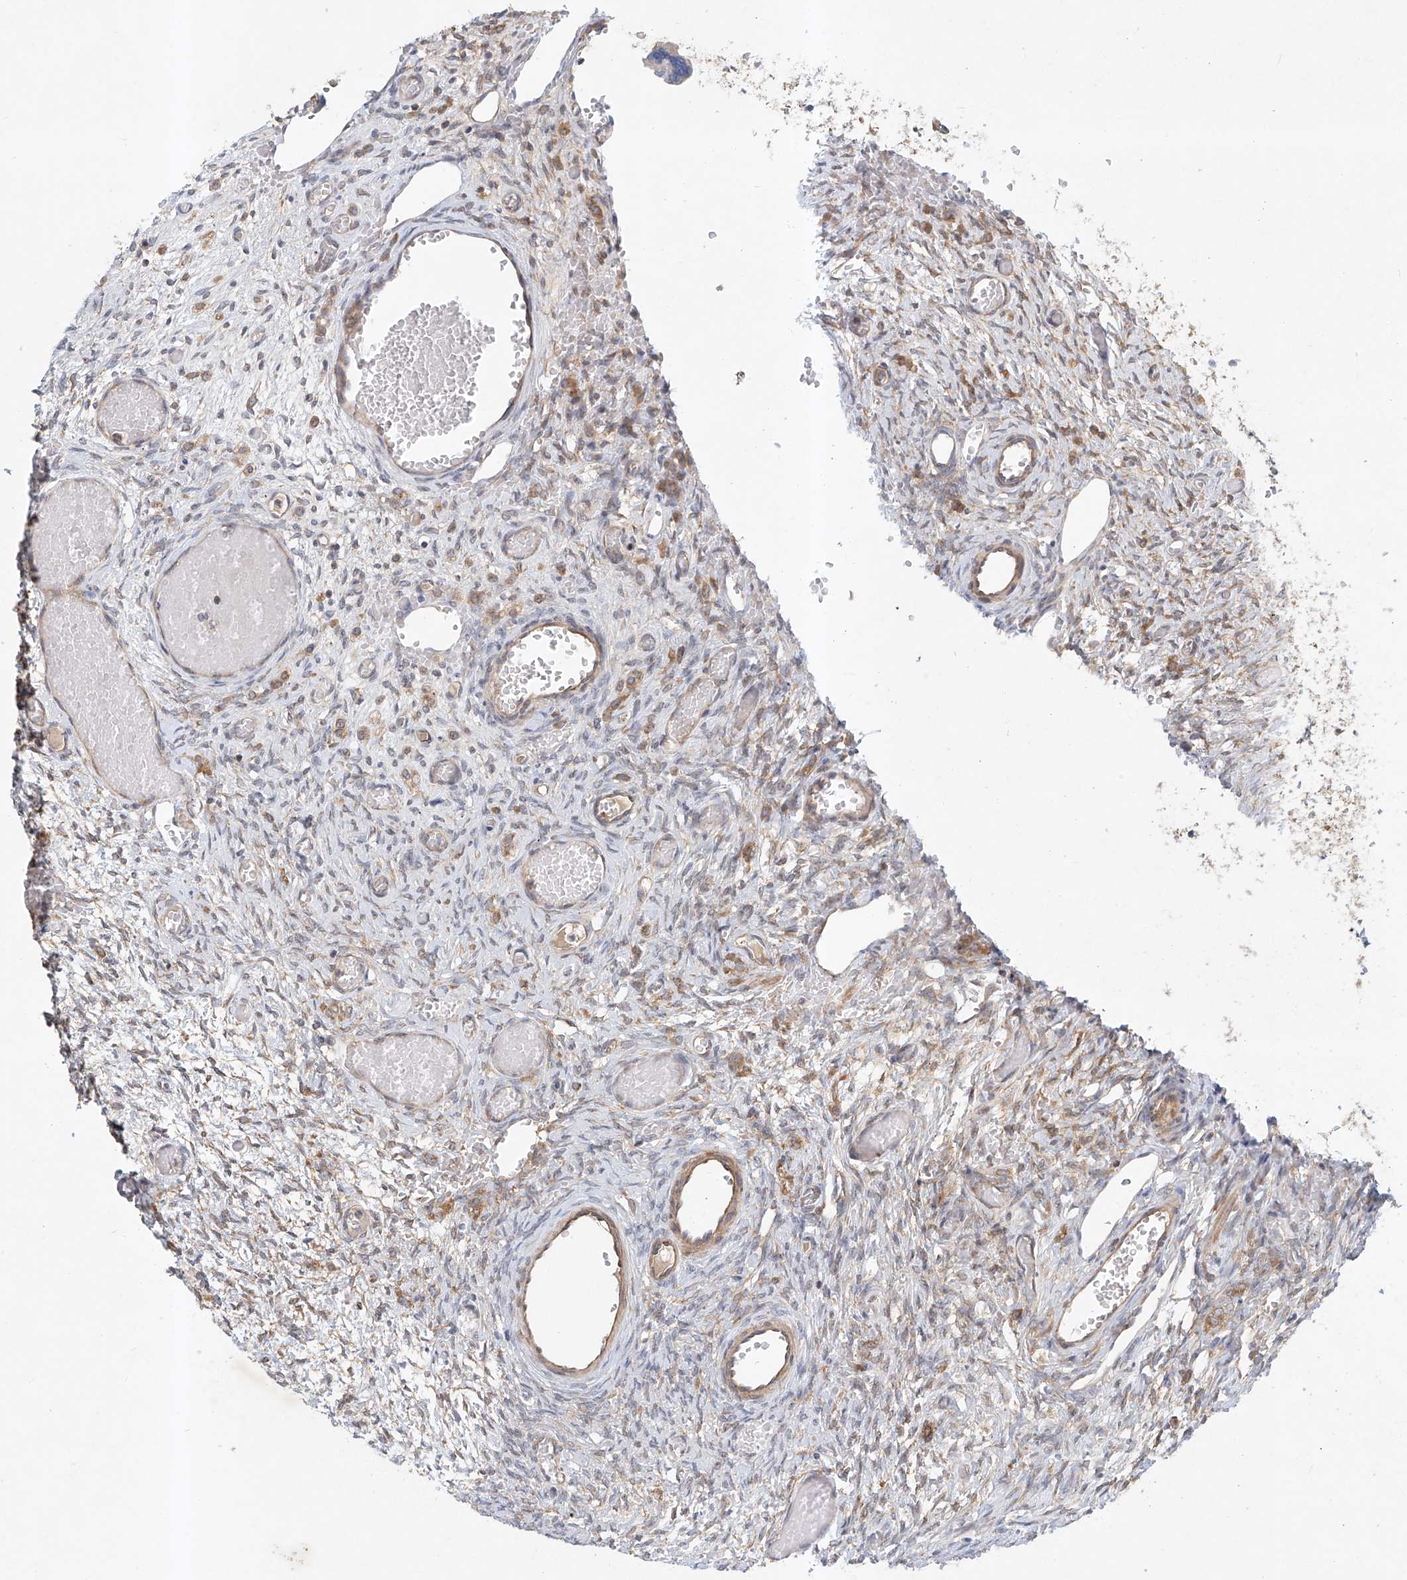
{"staining": {"intensity": "weak", "quantity": "25%-75%", "location": "cytoplasmic/membranous"}, "tissue": "ovary", "cell_type": "Ovarian stroma cells", "image_type": "normal", "snomed": [{"axis": "morphology", "description": "Adenocarcinoma, NOS"}, {"axis": "topography", "description": "Endometrium"}], "caption": "Immunohistochemical staining of normal ovary exhibits low levels of weak cytoplasmic/membranous positivity in about 25%-75% of ovarian stroma cells.", "gene": "CARMIL1", "patient": {"sex": "female", "age": 32}}